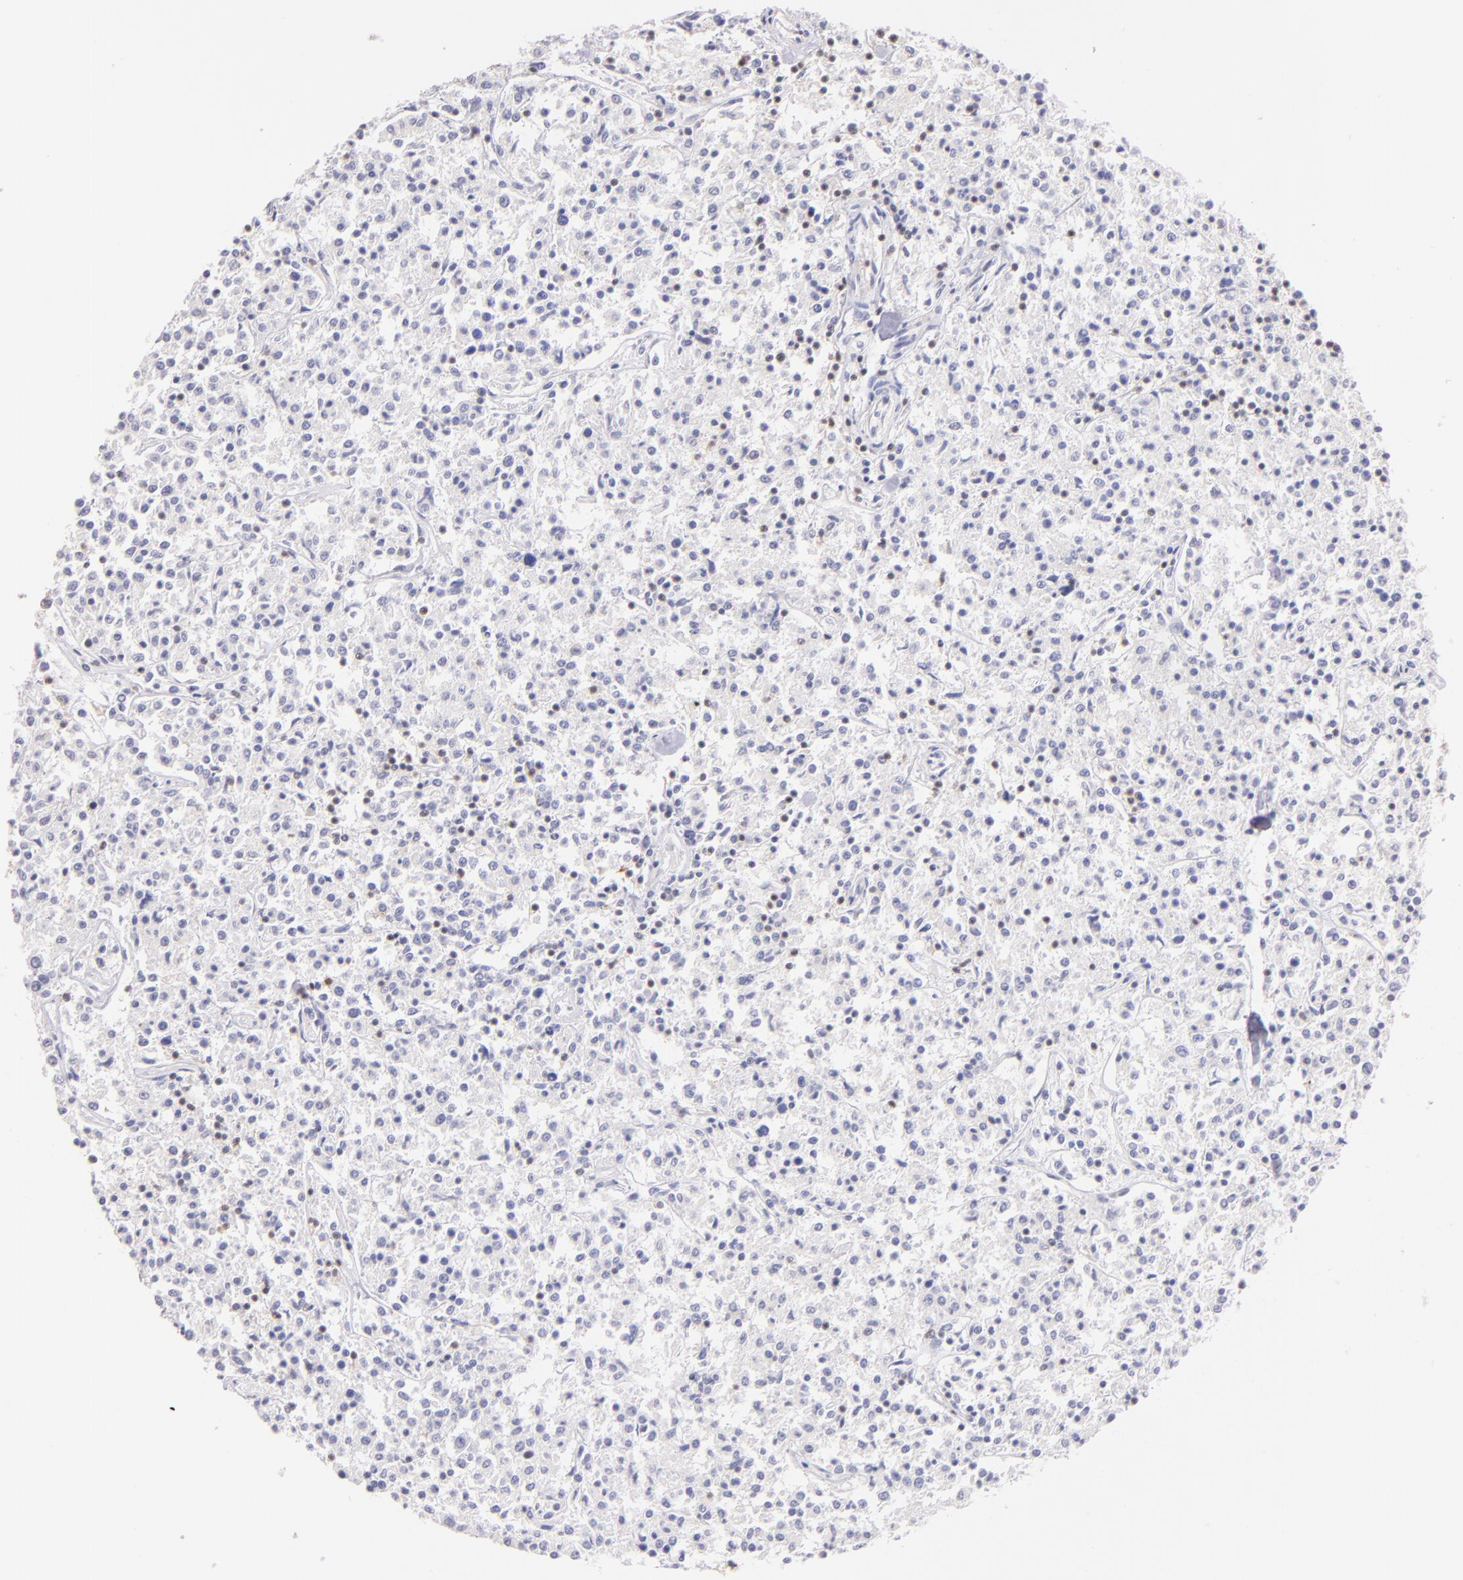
{"staining": {"intensity": "negative", "quantity": "none", "location": "none"}, "tissue": "lymphoma", "cell_type": "Tumor cells", "image_type": "cancer", "snomed": [{"axis": "morphology", "description": "Malignant lymphoma, non-Hodgkin's type, Low grade"}, {"axis": "topography", "description": "Small intestine"}], "caption": "Protein analysis of lymphoma displays no significant expression in tumor cells. The staining is performed using DAB brown chromogen with nuclei counter-stained in using hematoxylin.", "gene": "ZAP70", "patient": {"sex": "female", "age": 59}}